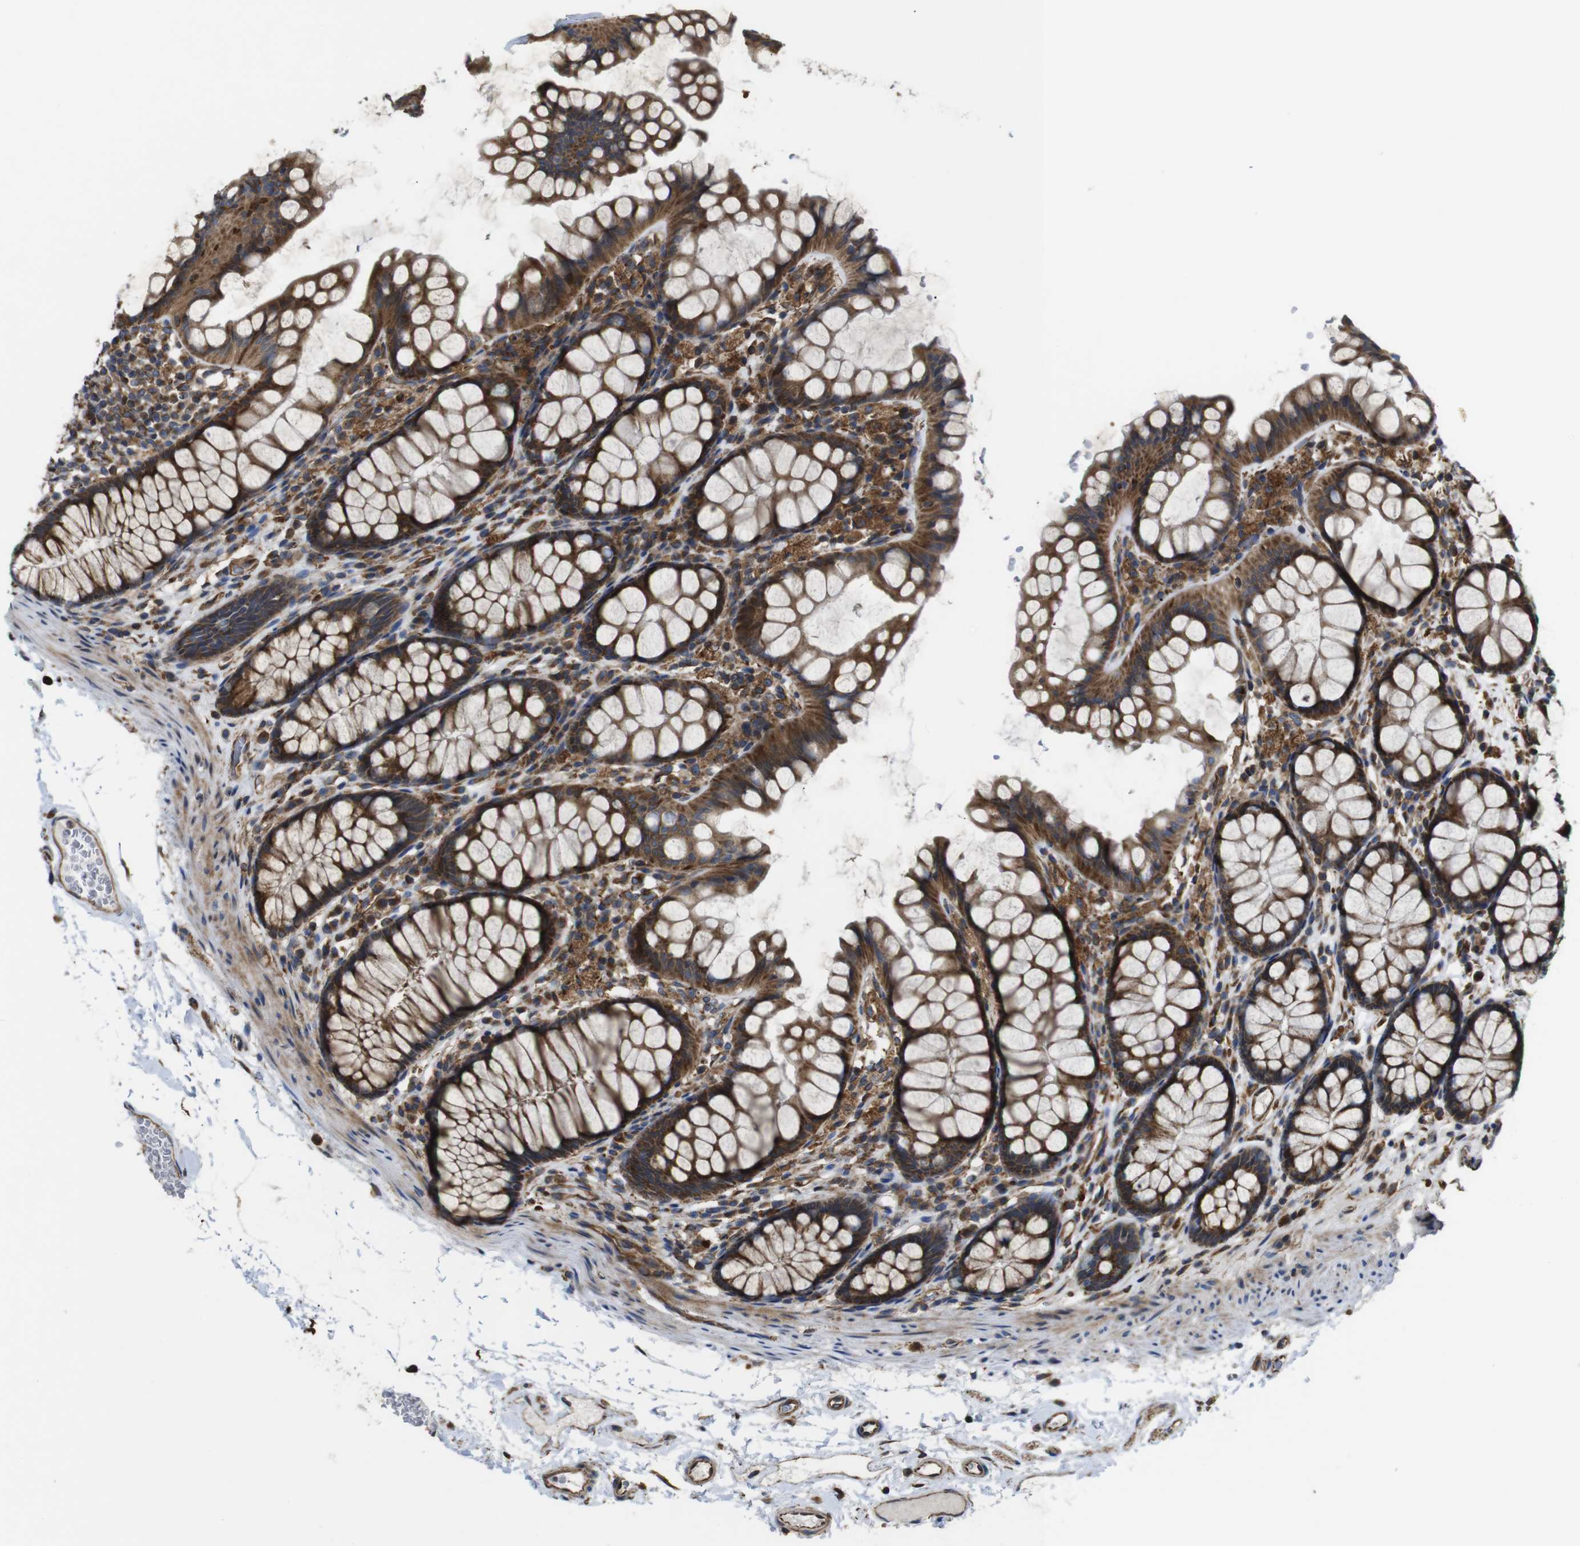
{"staining": {"intensity": "strong", "quantity": ">75%", "location": "cytoplasmic/membranous"}, "tissue": "colon", "cell_type": "Endothelial cells", "image_type": "normal", "snomed": [{"axis": "morphology", "description": "Normal tissue, NOS"}, {"axis": "topography", "description": "Colon"}], "caption": "Strong cytoplasmic/membranous protein staining is present in approximately >75% of endothelial cells in colon. Using DAB (brown) and hematoxylin (blue) stains, captured at high magnification using brightfield microscopy.", "gene": "POMK", "patient": {"sex": "female", "age": 55}}